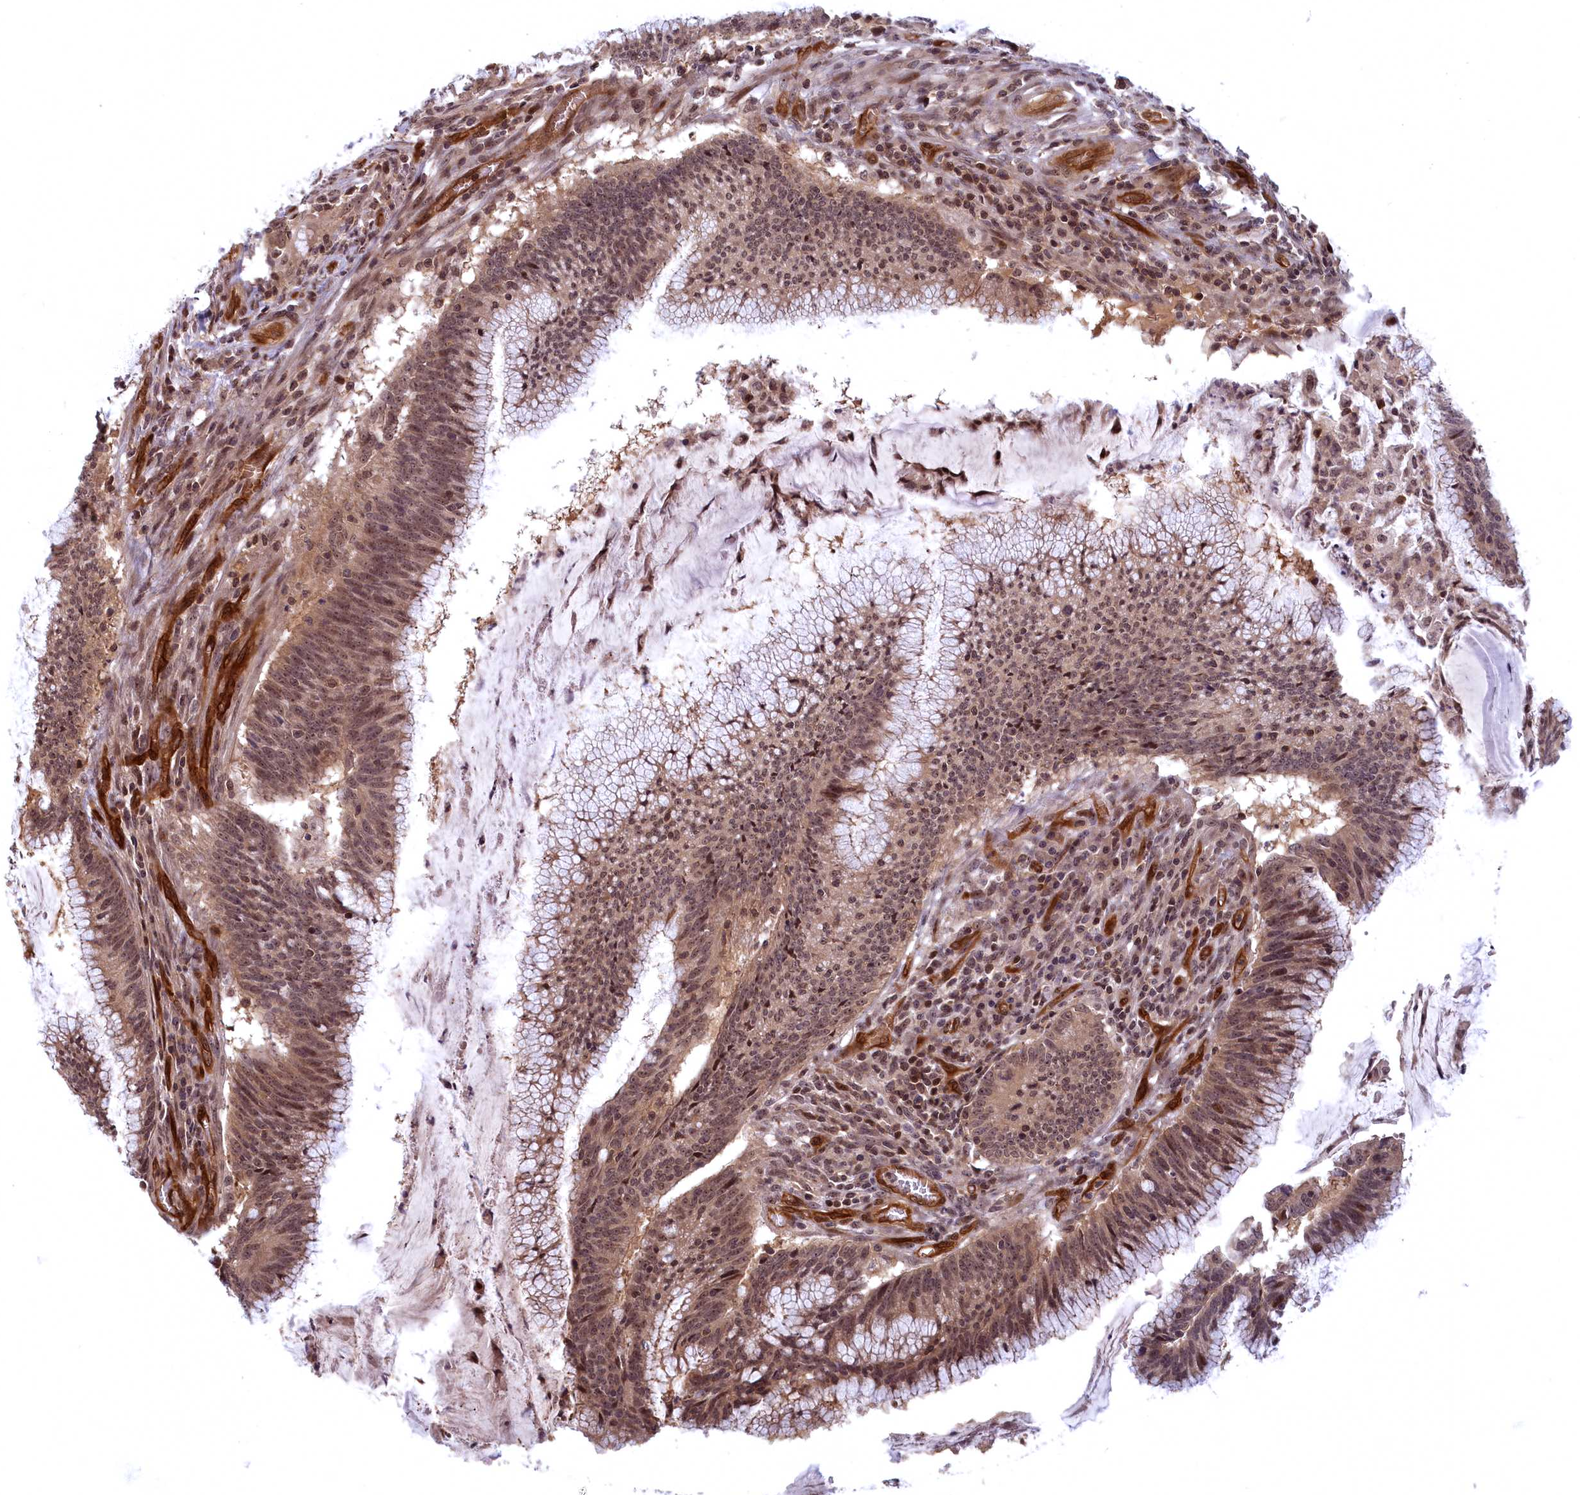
{"staining": {"intensity": "moderate", "quantity": ">75%", "location": "nuclear"}, "tissue": "colorectal cancer", "cell_type": "Tumor cells", "image_type": "cancer", "snomed": [{"axis": "morphology", "description": "Adenocarcinoma, NOS"}, {"axis": "topography", "description": "Rectum"}], "caption": "A medium amount of moderate nuclear staining is appreciated in about >75% of tumor cells in colorectal adenocarcinoma tissue.", "gene": "SNRK", "patient": {"sex": "female", "age": 77}}